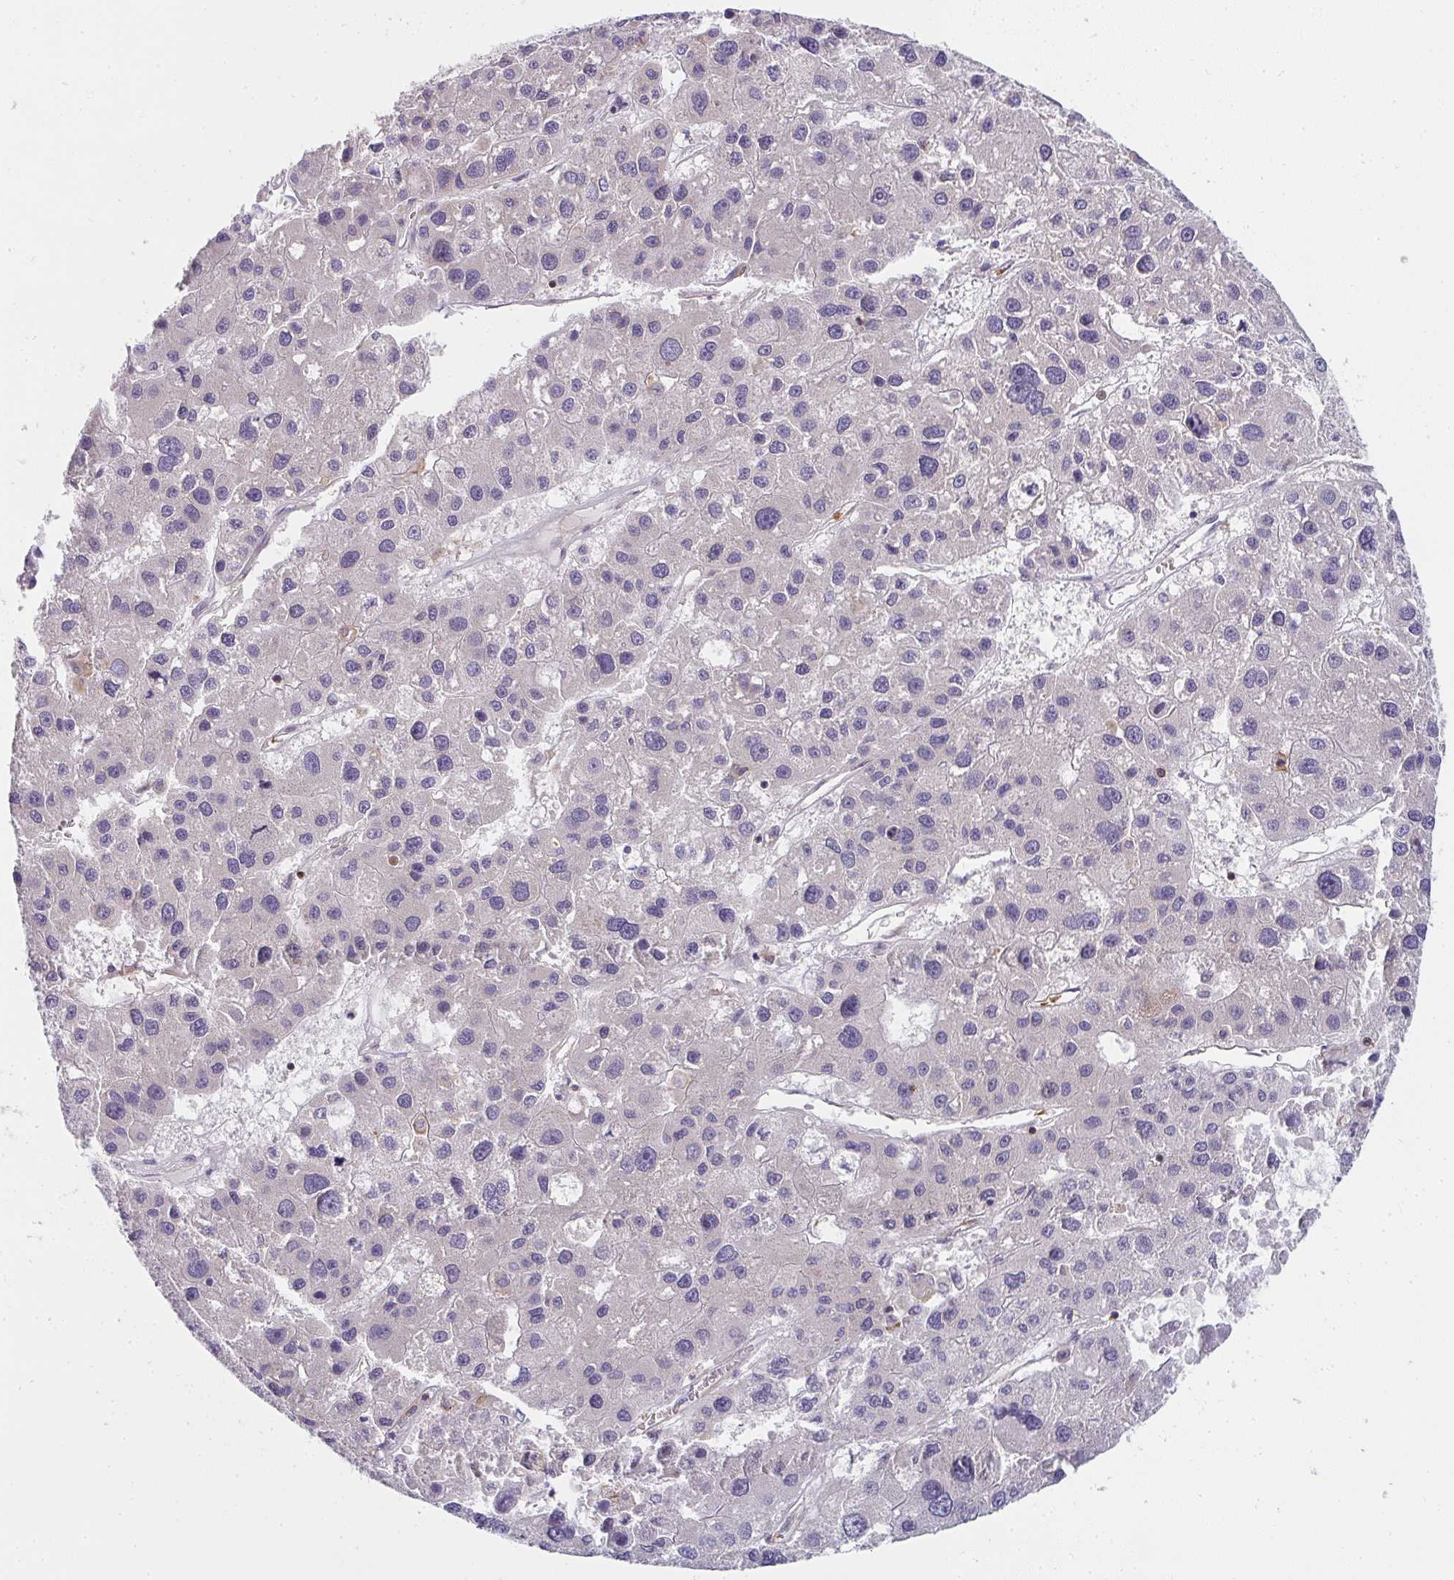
{"staining": {"intensity": "negative", "quantity": "none", "location": "none"}, "tissue": "liver cancer", "cell_type": "Tumor cells", "image_type": "cancer", "snomed": [{"axis": "morphology", "description": "Carcinoma, Hepatocellular, NOS"}, {"axis": "topography", "description": "Liver"}], "caption": "Tumor cells are negative for brown protein staining in liver hepatocellular carcinoma. The staining was performed using DAB to visualize the protein expression in brown, while the nuclei were stained in blue with hematoxylin (Magnification: 20x).", "gene": "CSF3R", "patient": {"sex": "male", "age": 73}}